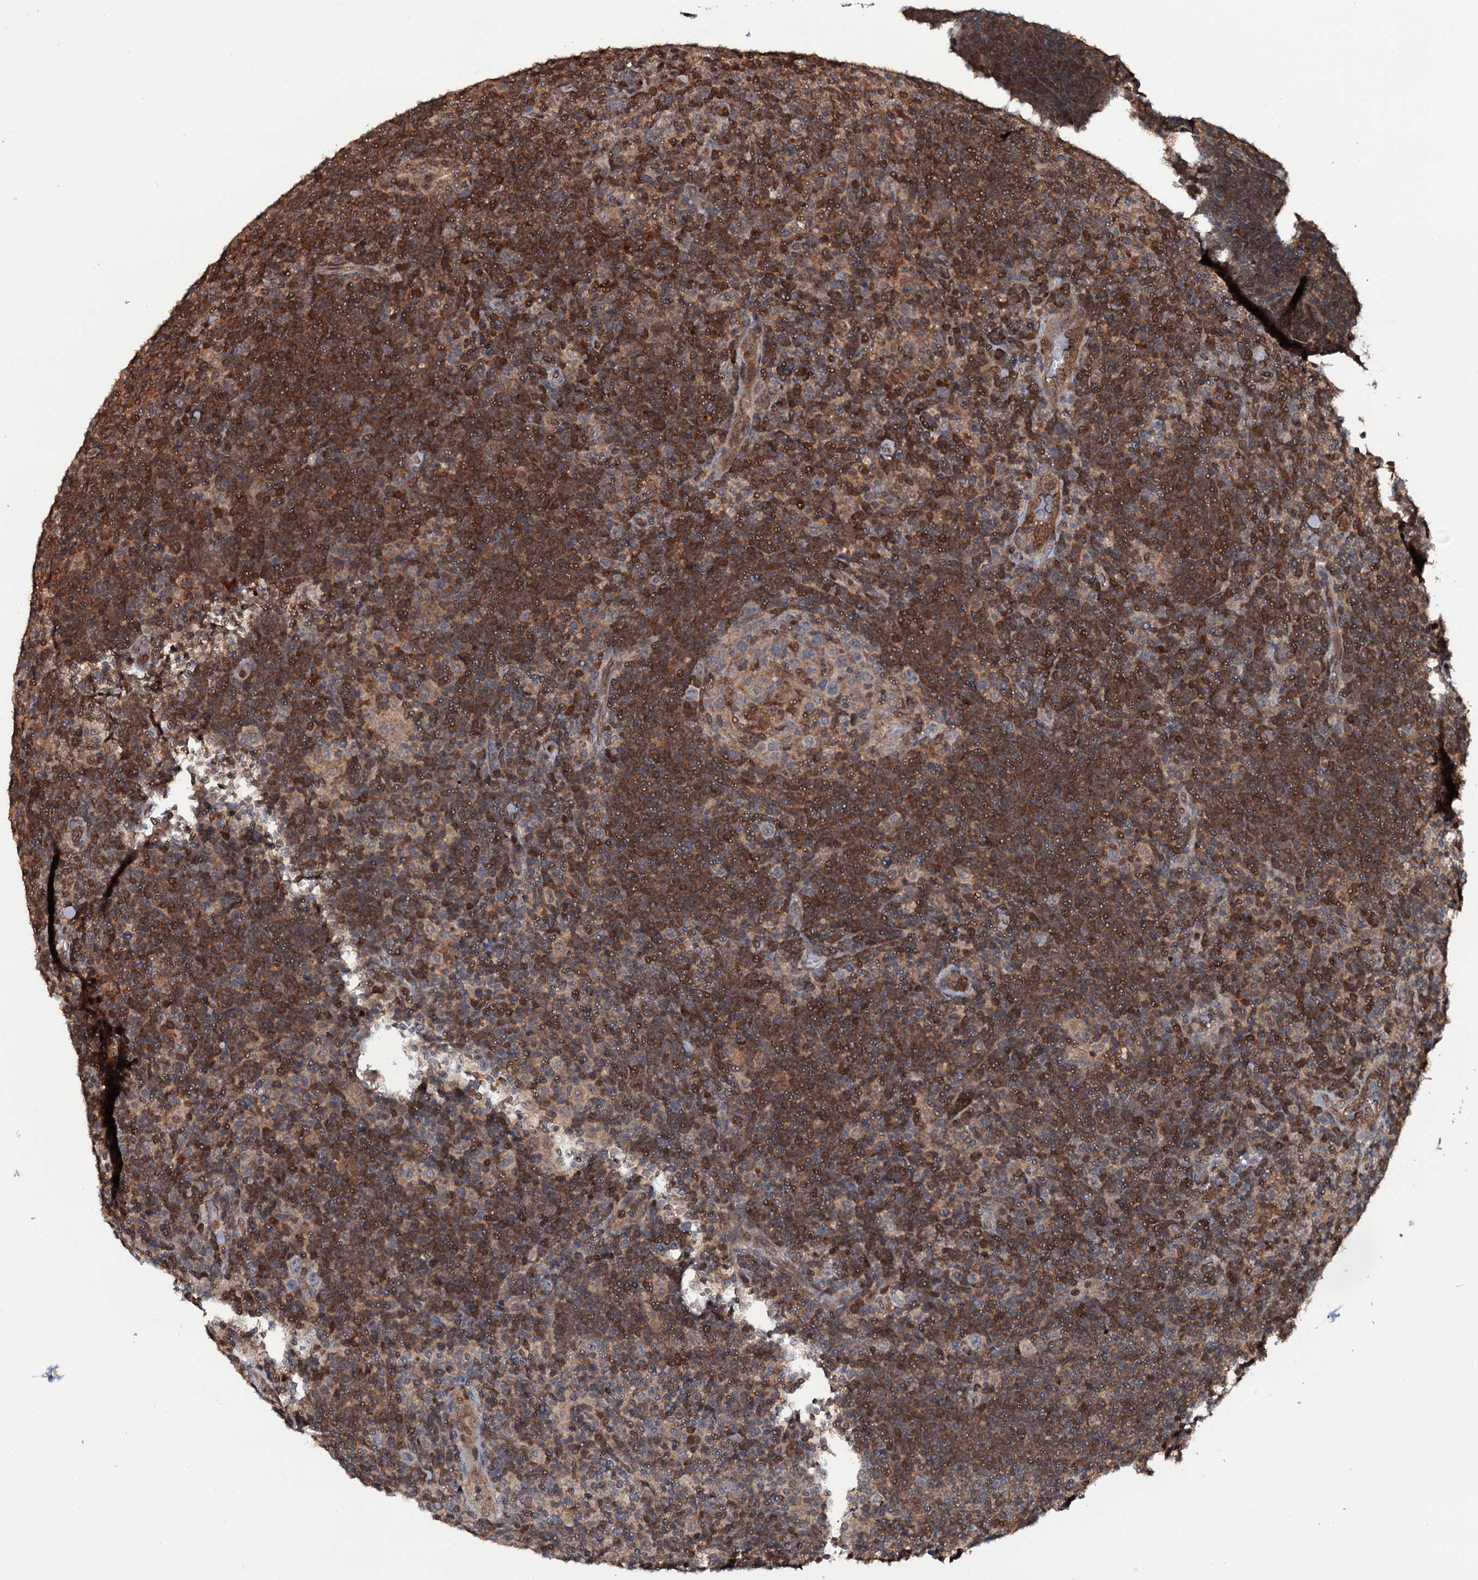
{"staining": {"intensity": "negative", "quantity": "none", "location": "none"}, "tissue": "lymphoma", "cell_type": "Tumor cells", "image_type": "cancer", "snomed": [{"axis": "morphology", "description": "Hodgkin's disease, NOS"}, {"axis": "topography", "description": "Lymph node"}], "caption": "Hodgkin's disease was stained to show a protein in brown. There is no significant positivity in tumor cells.", "gene": "HDDC3", "patient": {"sex": "female", "age": 57}}